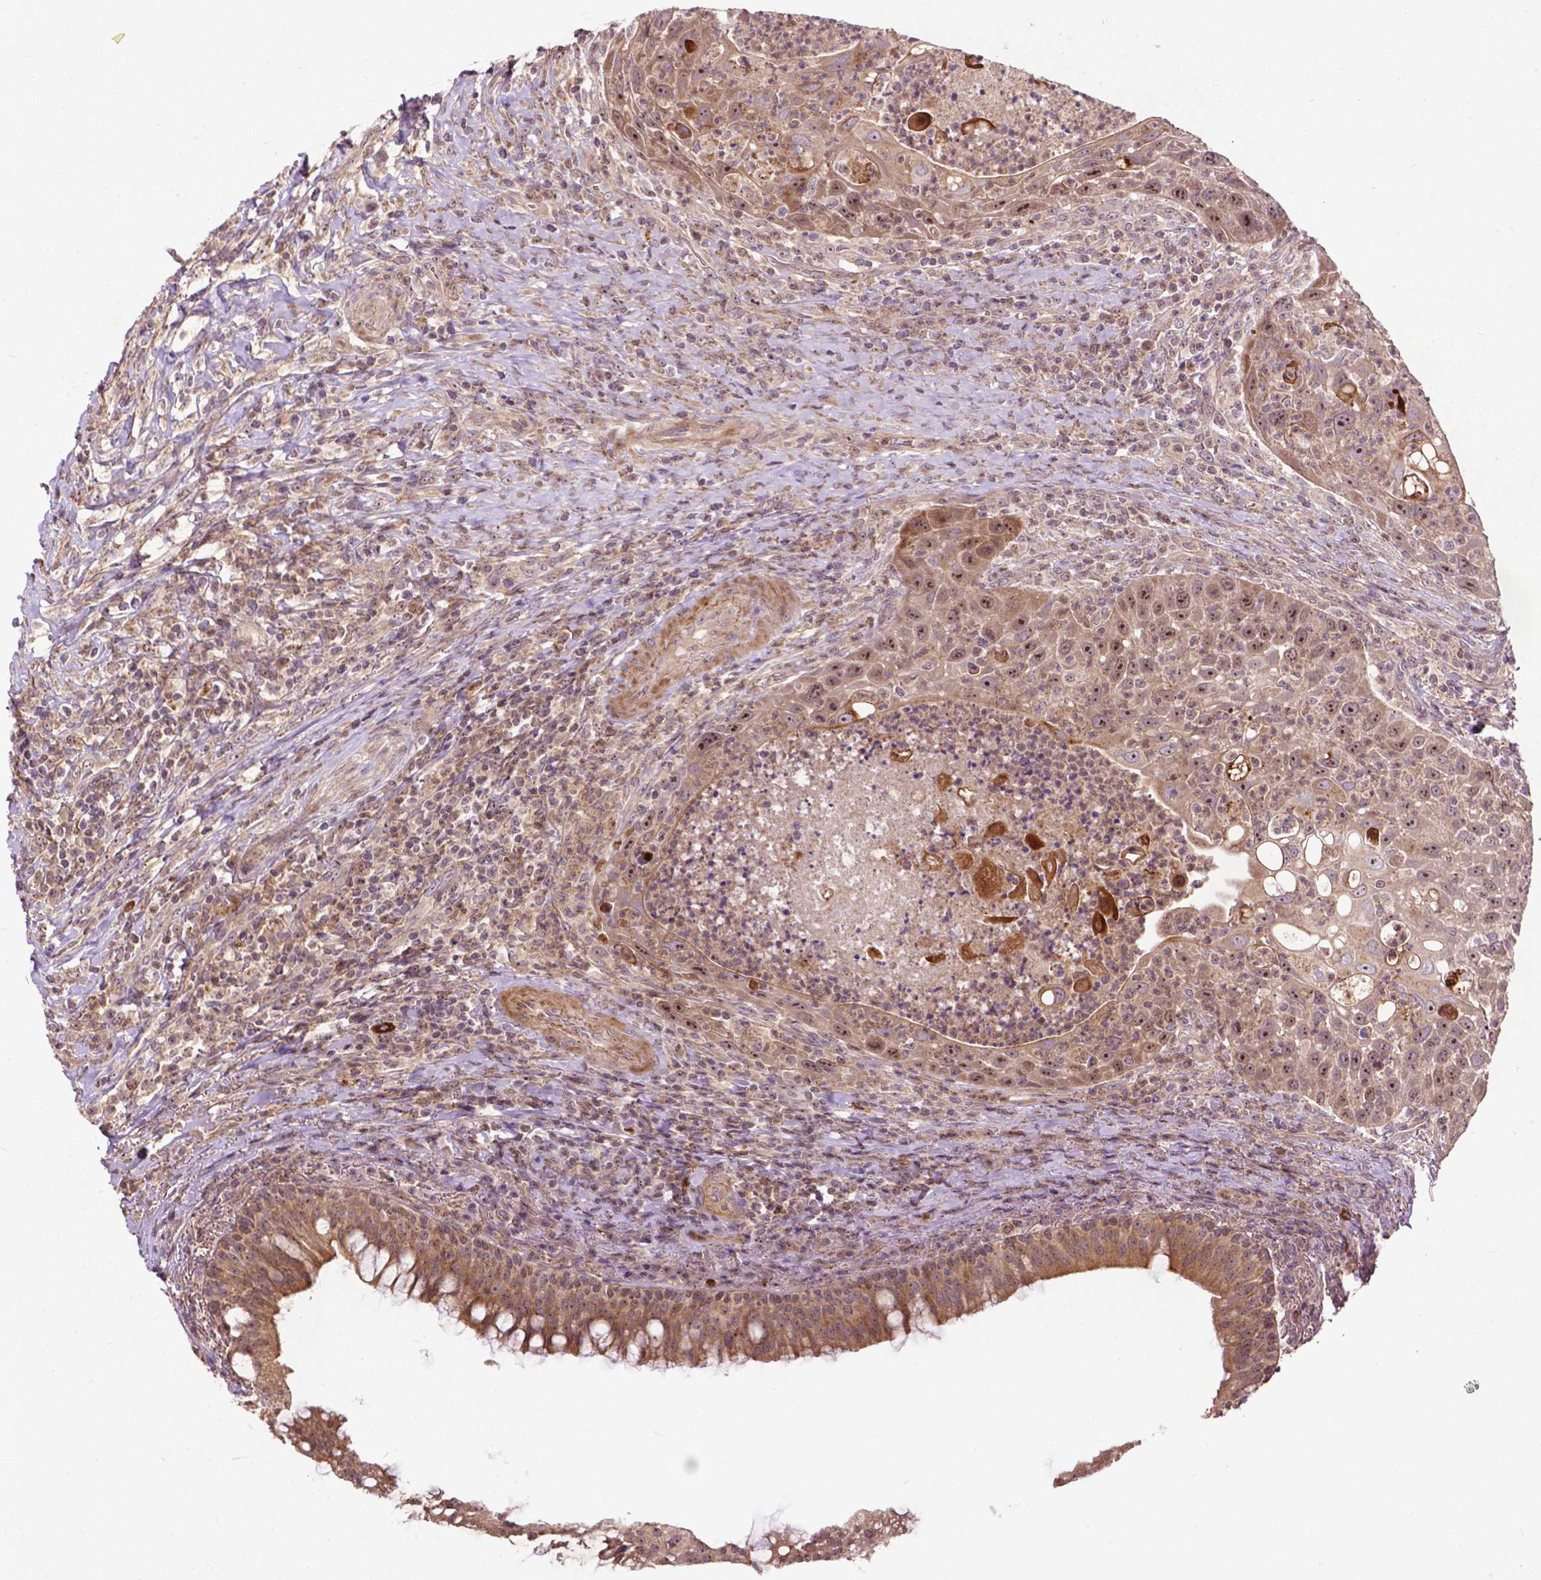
{"staining": {"intensity": "strong", "quantity": ">75%", "location": "cytoplasmic/membranous,nuclear"}, "tissue": "head and neck cancer", "cell_type": "Tumor cells", "image_type": "cancer", "snomed": [{"axis": "morphology", "description": "Squamous cell carcinoma, NOS"}, {"axis": "topography", "description": "Head-Neck"}], "caption": "Head and neck squamous cell carcinoma stained for a protein shows strong cytoplasmic/membranous and nuclear positivity in tumor cells.", "gene": "PARP3", "patient": {"sex": "male", "age": 69}}